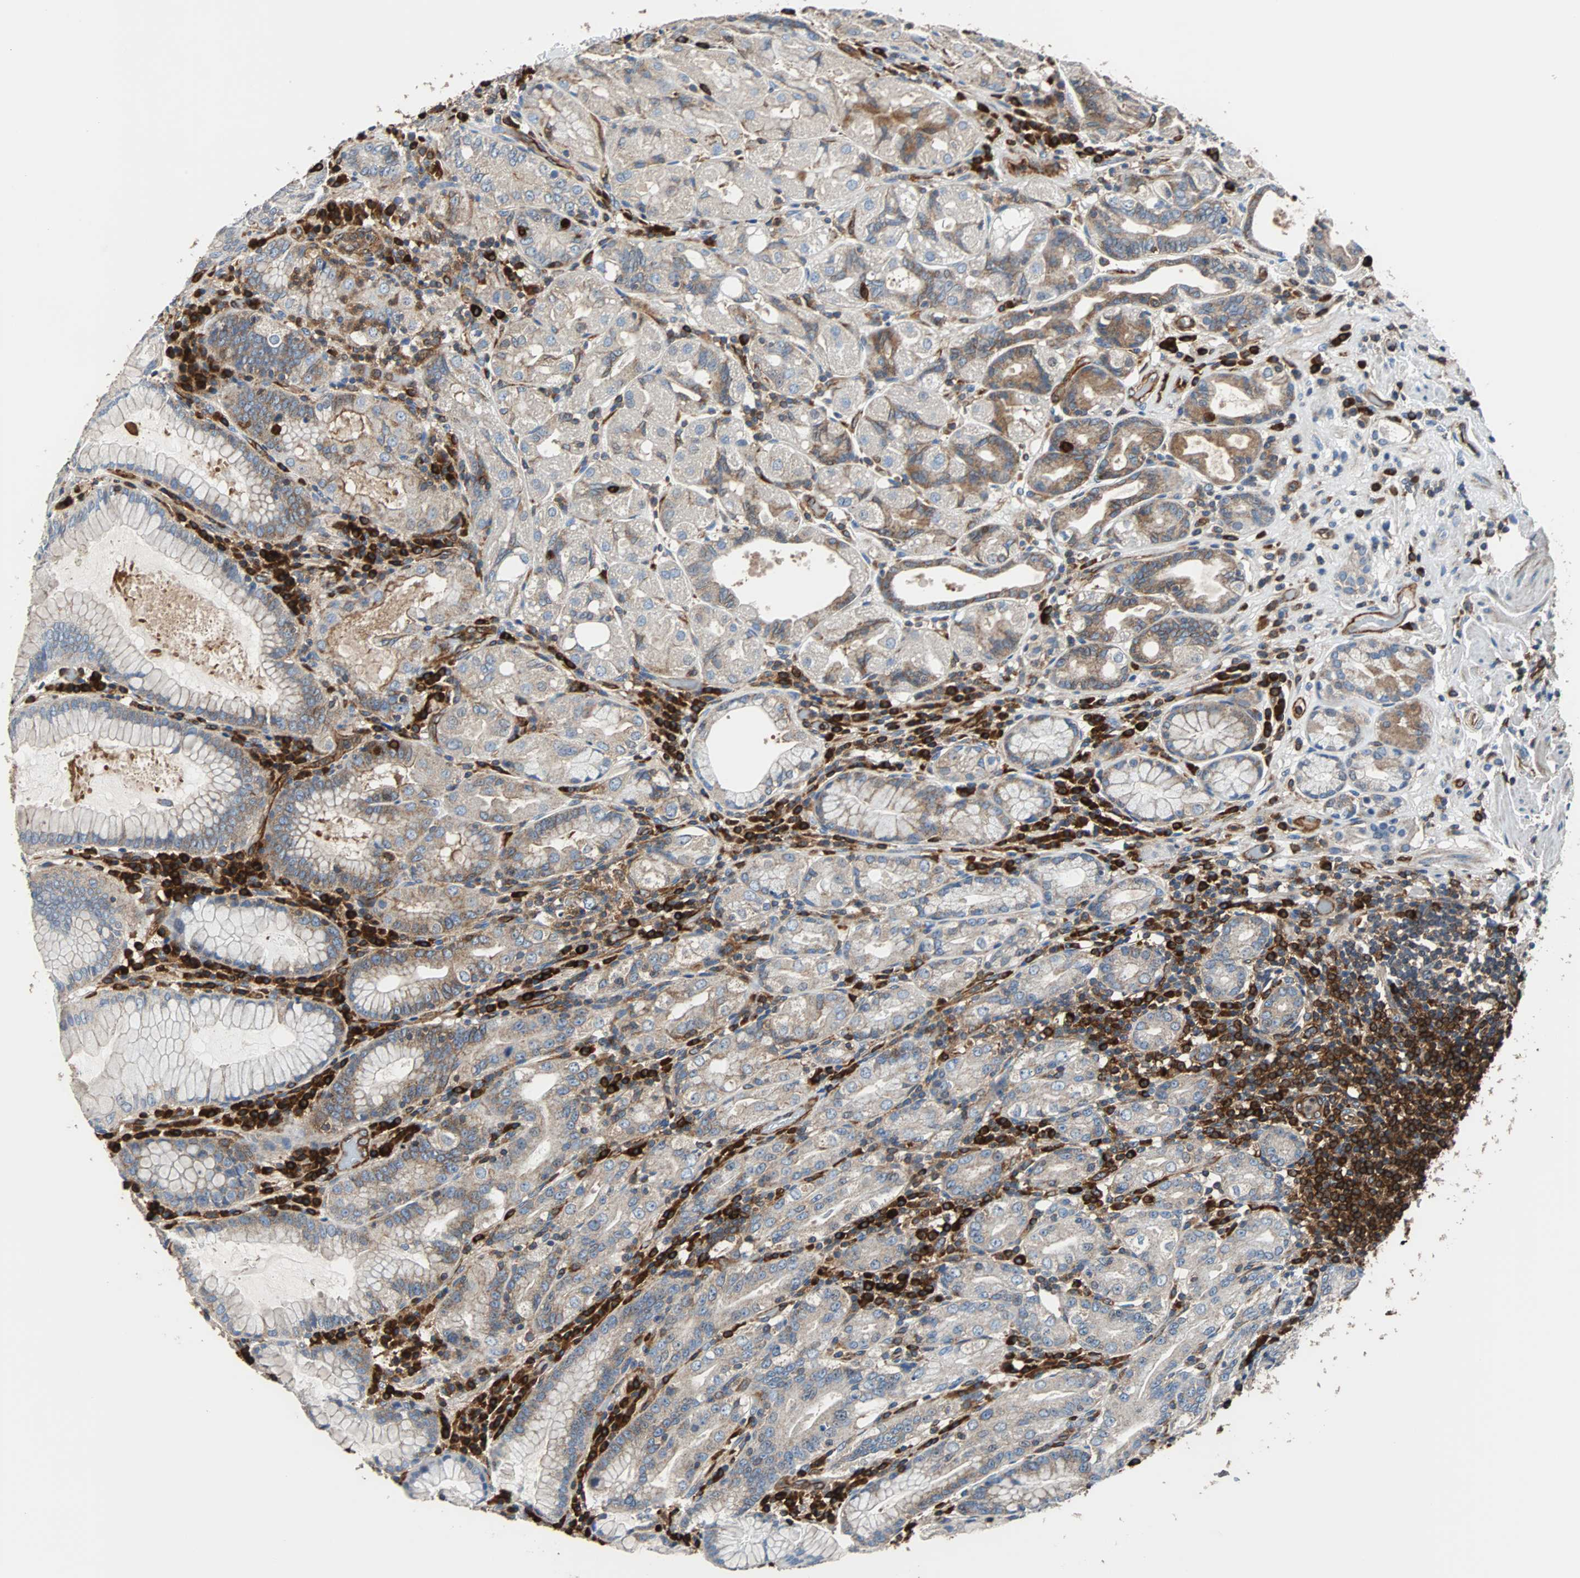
{"staining": {"intensity": "moderate", "quantity": ">75%", "location": "cytoplasmic/membranous"}, "tissue": "stomach", "cell_type": "Glandular cells", "image_type": "normal", "snomed": [{"axis": "morphology", "description": "Normal tissue, NOS"}, {"axis": "topography", "description": "Stomach, lower"}], "caption": "Immunohistochemistry of unremarkable human stomach displays medium levels of moderate cytoplasmic/membranous positivity in approximately >75% of glandular cells. (DAB IHC with brightfield microscopy, high magnification).", "gene": "PLCG2", "patient": {"sex": "female", "age": 76}}